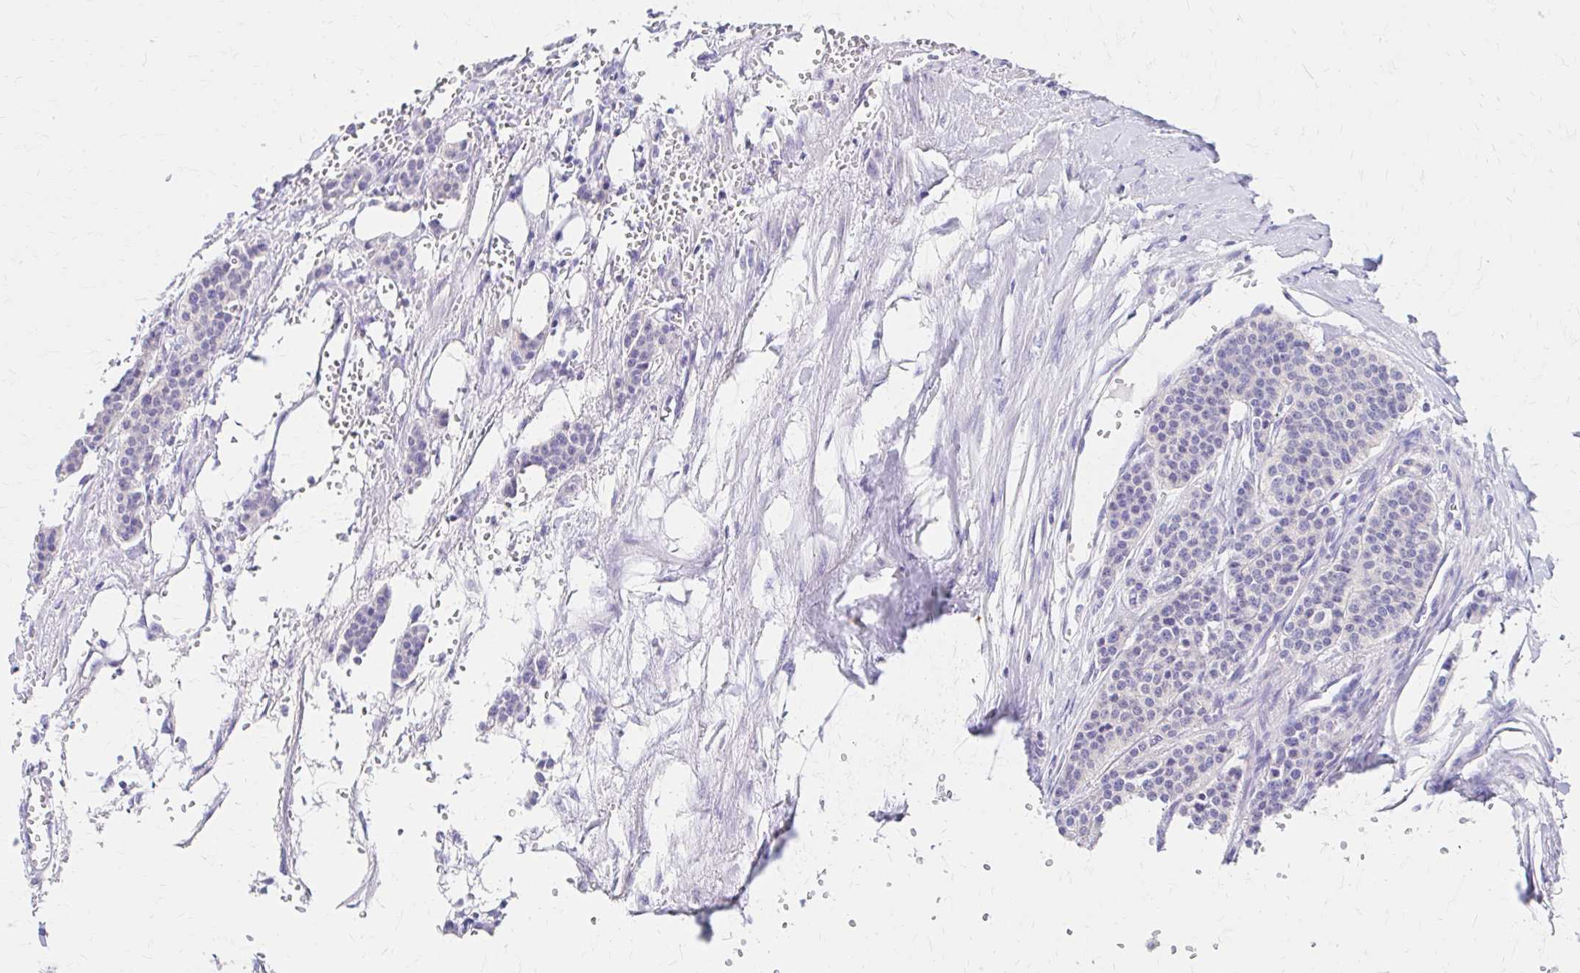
{"staining": {"intensity": "negative", "quantity": "none", "location": "none"}, "tissue": "carcinoid", "cell_type": "Tumor cells", "image_type": "cancer", "snomed": [{"axis": "morphology", "description": "Carcinoid, malignant, NOS"}, {"axis": "topography", "description": "Small intestine"}], "caption": "Malignant carcinoid stained for a protein using IHC shows no expression tumor cells.", "gene": "AZGP1", "patient": {"sex": "male", "age": 63}}